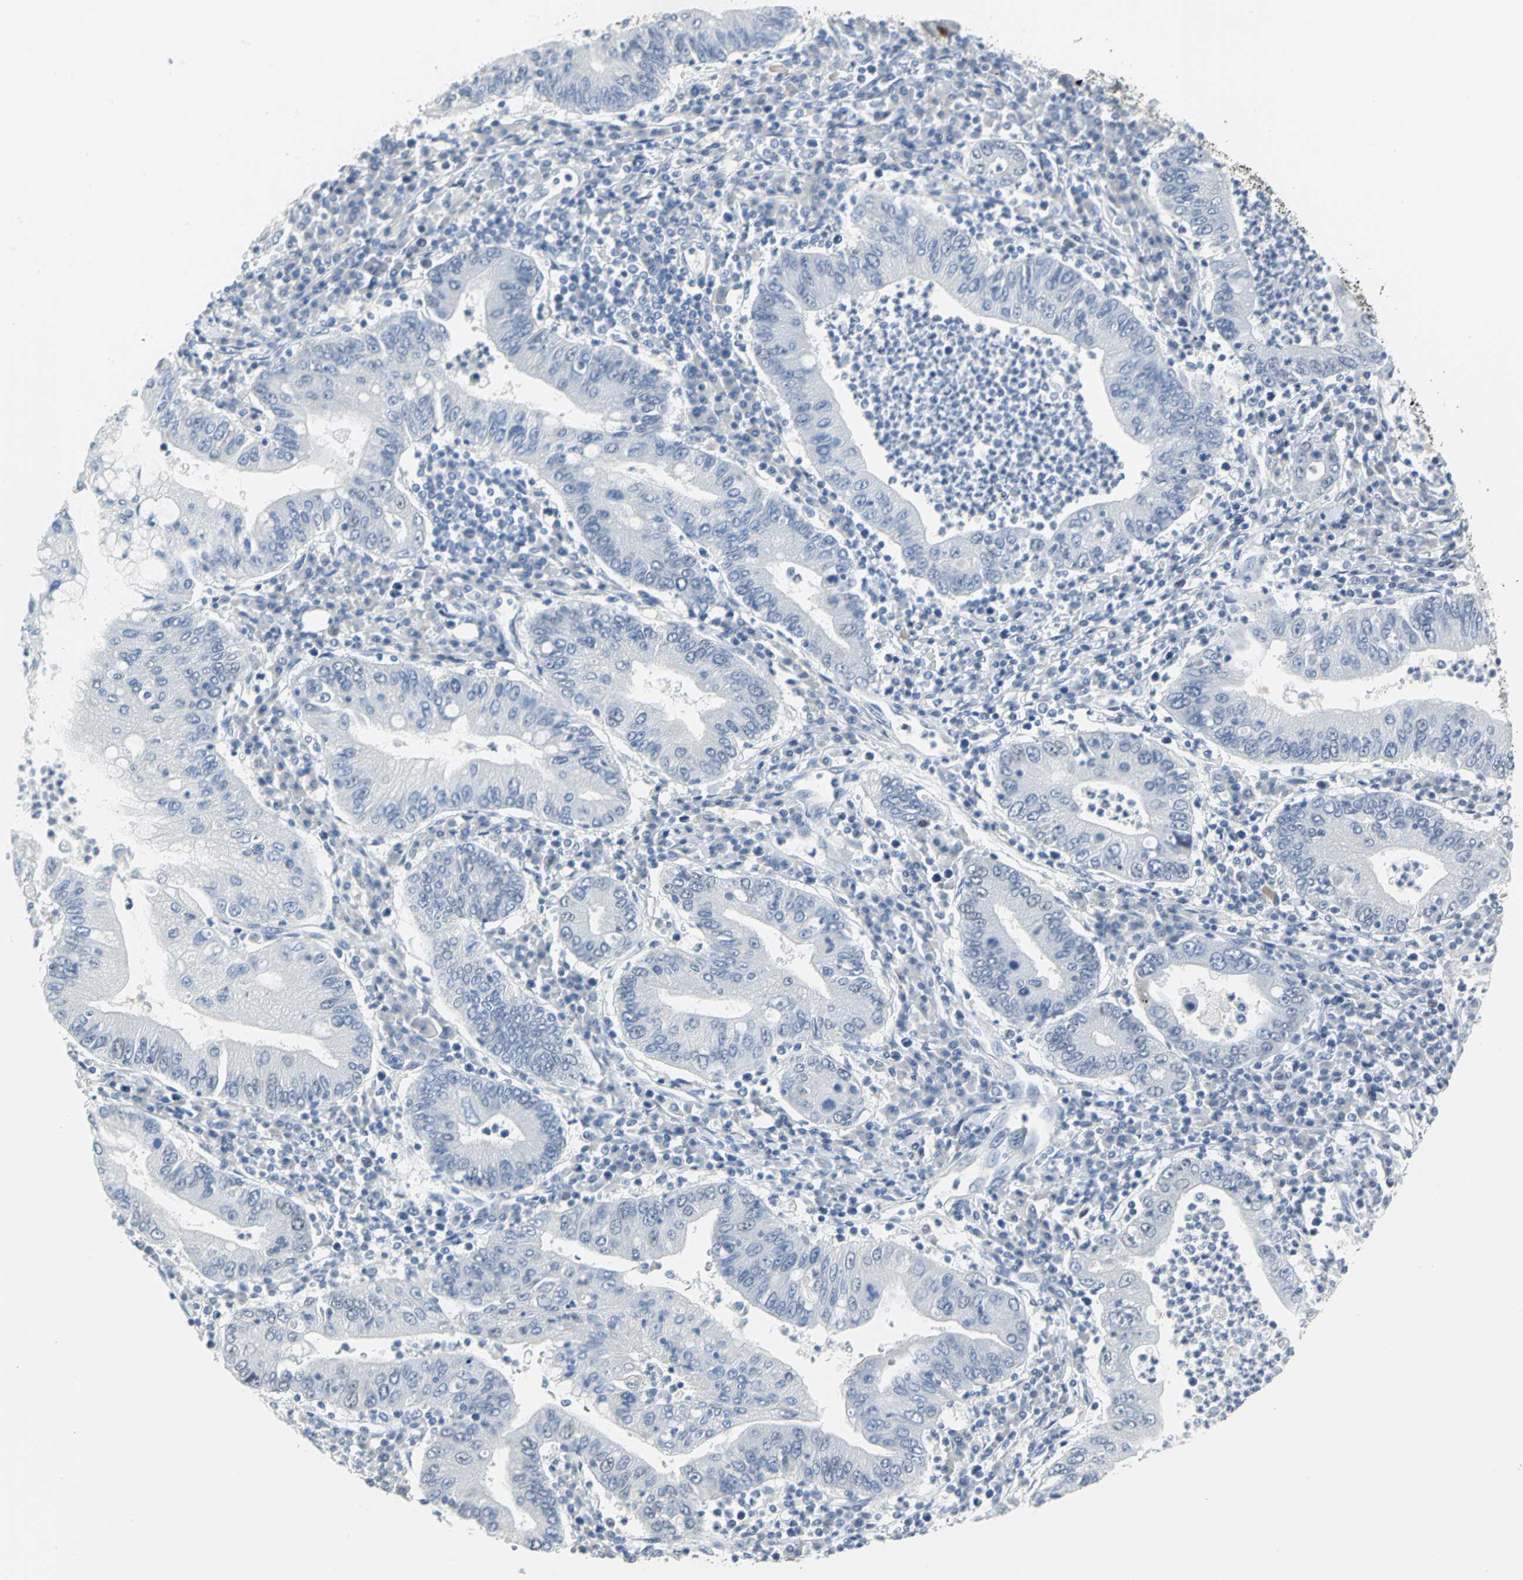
{"staining": {"intensity": "negative", "quantity": "none", "location": "none"}, "tissue": "stomach cancer", "cell_type": "Tumor cells", "image_type": "cancer", "snomed": [{"axis": "morphology", "description": "Normal tissue, NOS"}, {"axis": "morphology", "description": "Adenocarcinoma, NOS"}, {"axis": "topography", "description": "Esophagus"}, {"axis": "topography", "description": "Stomach, upper"}, {"axis": "topography", "description": "Peripheral nerve tissue"}], "caption": "The photomicrograph exhibits no significant expression in tumor cells of stomach cancer (adenocarcinoma).", "gene": "MCM3", "patient": {"sex": "male", "age": 62}}